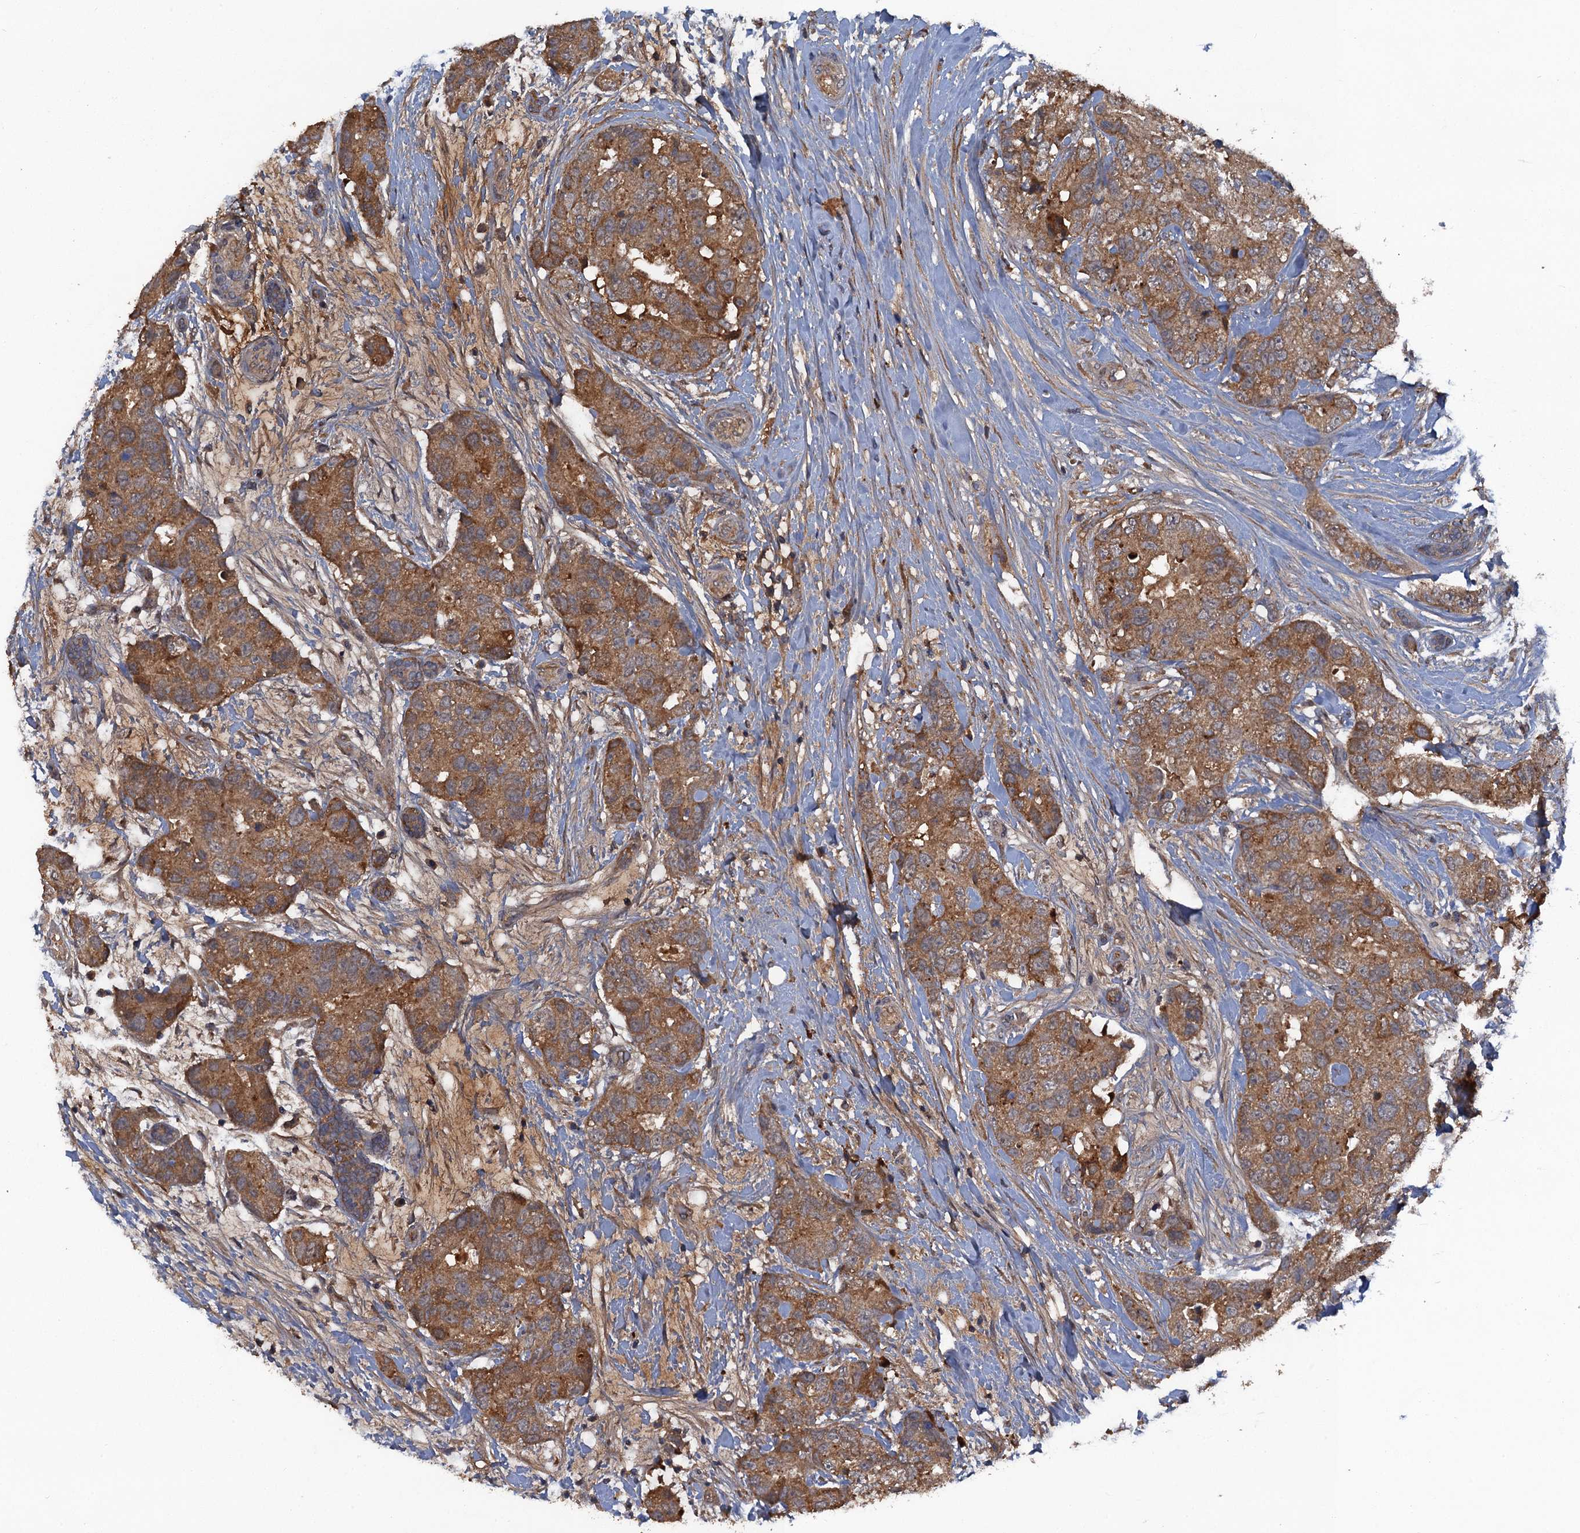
{"staining": {"intensity": "moderate", "quantity": ">75%", "location": "cytoplasmic/membranous"}, "tissue": "breast cancer", "cell_type": "Tumor cells", "image_type": "cancer", "snomed": [{"axis": "morphology", "description": "Duct carcinoma"}, {"axis": "topography", "description": "Breast"}], "caption": "Brown immunohistochemical staining in human breast cancer exhibits moderate cytoplasmic/membranous staining in about >75% of tumor cells.", "gene": "HAPLN3", "patient": {"sex": "female", "age": 62}}